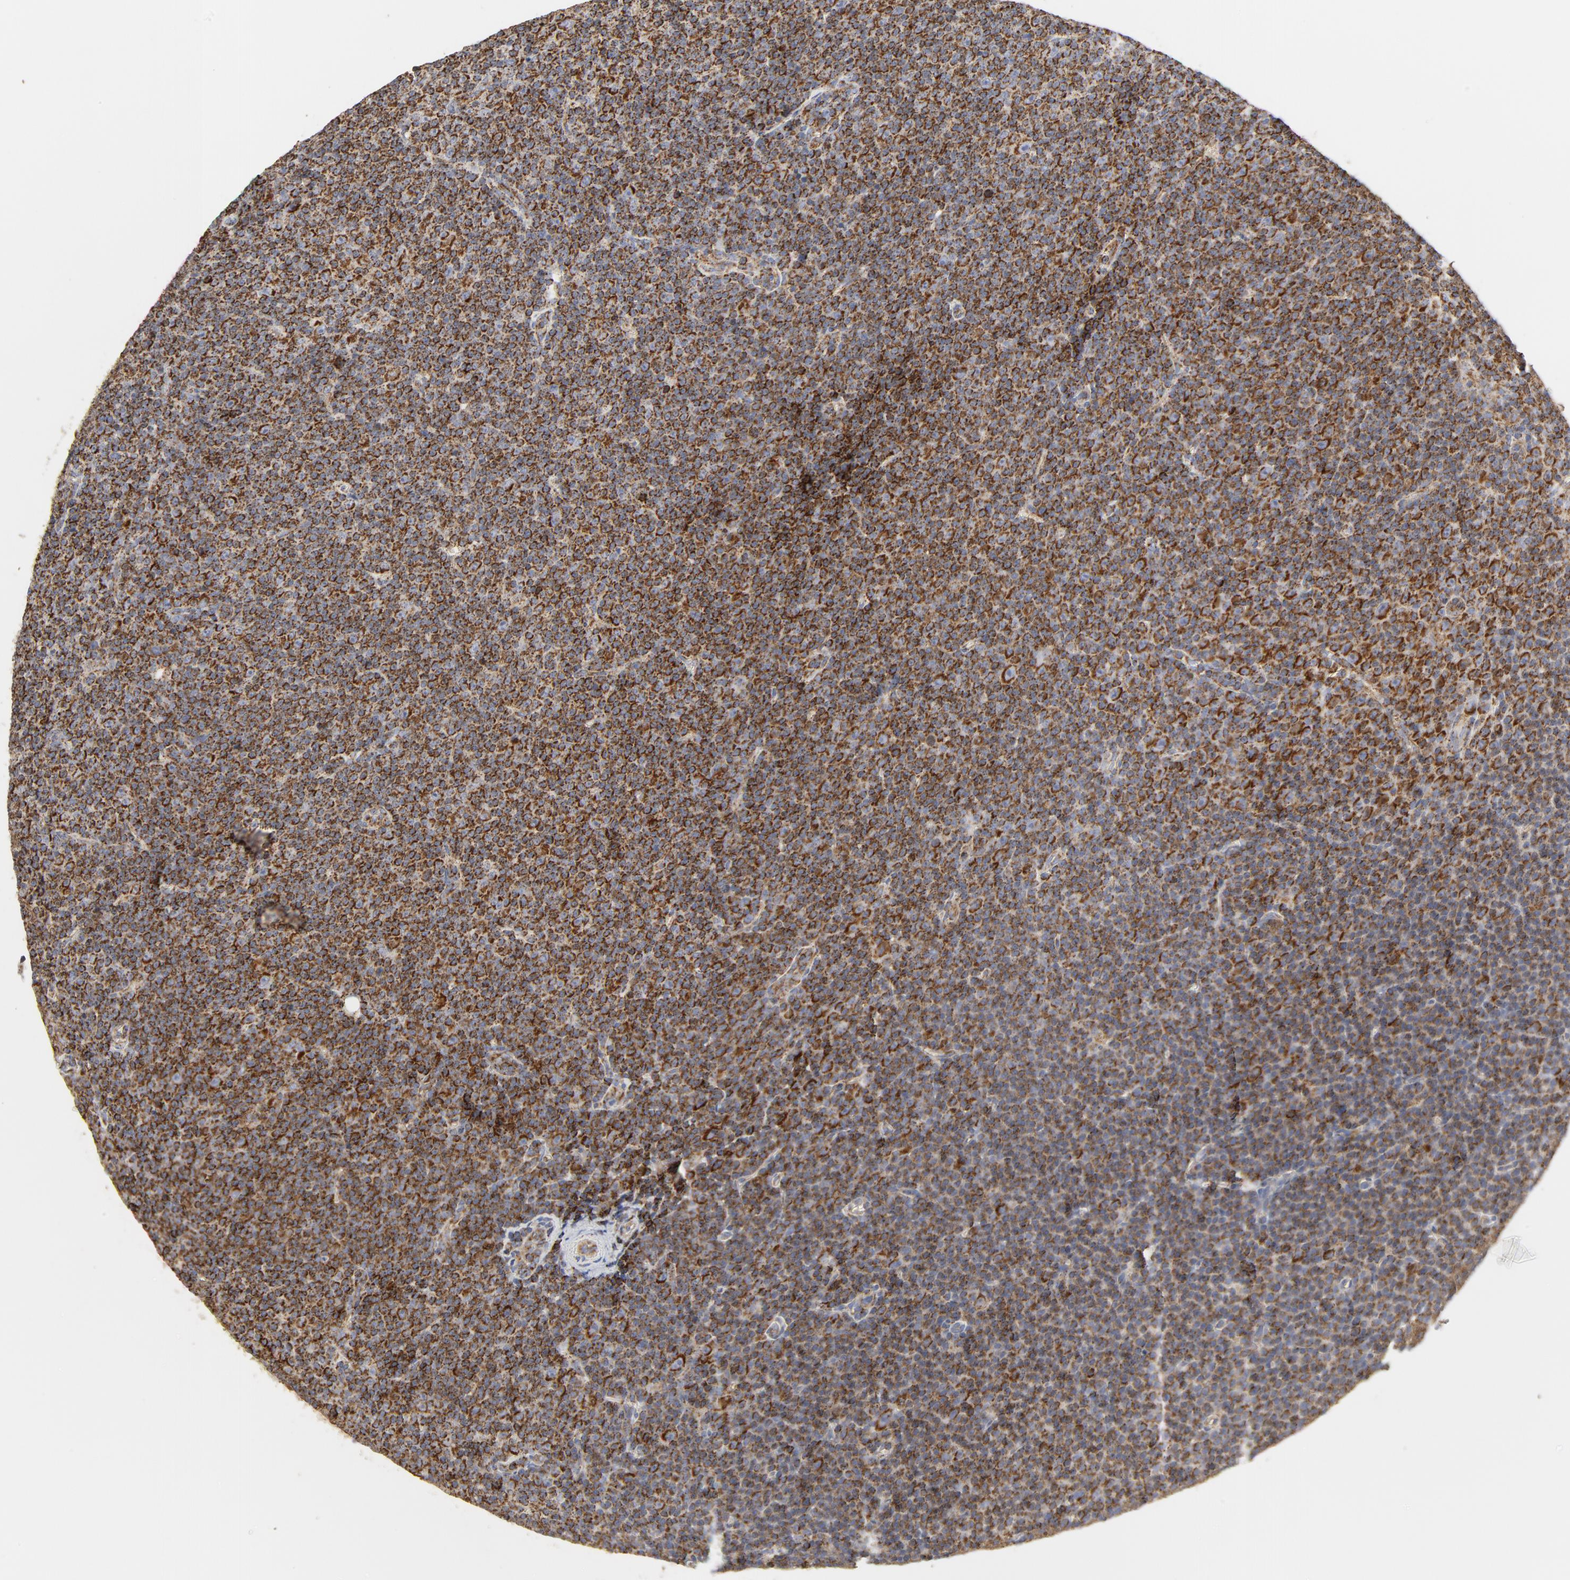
{"staining": {"intensity": "strong", "quantity": ">75%", "location": "cytoplasmic/membranous"}, "tissue": "lymphoma", "cell_type": "Tumor cells", "image_type": "cancer", "snomed": [{"axis": "morphology", "description": "Malignant lymphoma, non-Hodgkin's type, Low grade"}, {"axis": "topography", "description": "Lymph node"}], "caption": "DAB immunohistochemical staining of human lymphoma shows strong cytoplasmic/membranous protein positivity in approximately >75% of tumor cells.", "gene": "PCNX4", "patient": {"sex": "female", "age": 67}}